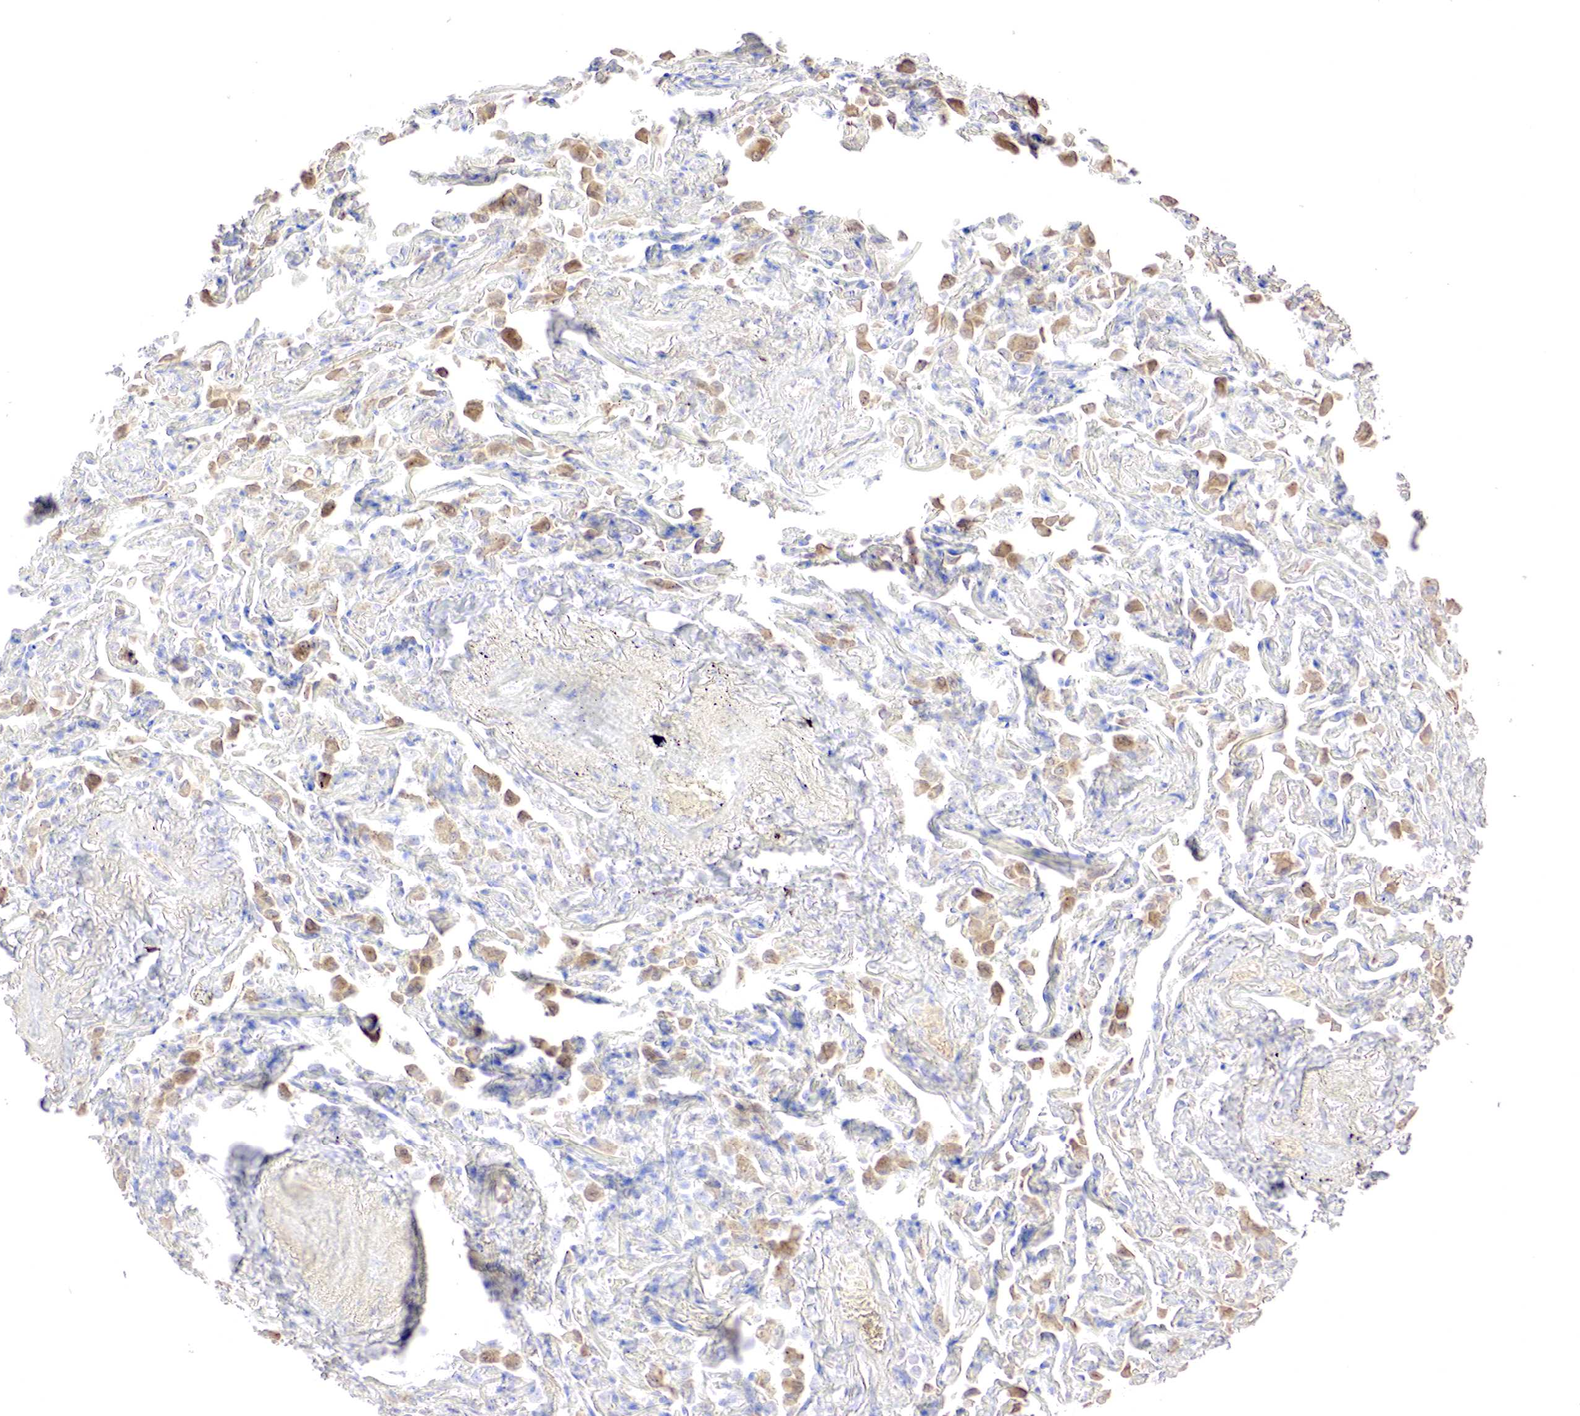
{"staining": {"intensity": "negative", "quantity": "none", "location": "none"}, "tissue": "lung", "cell_type": "Alveolar cells", "image_type": "normal", "snomed": [{"axis": "morphology", "description": "Normal tissue, NOS"}, {"axis": "topography", "description": "Lung"}], "caption": "Human lung stained for a protein using IHC exhibits no staining in alveolar cells.", "gene": "GATA1", "patient": {"sex": "male", "age": 73}}